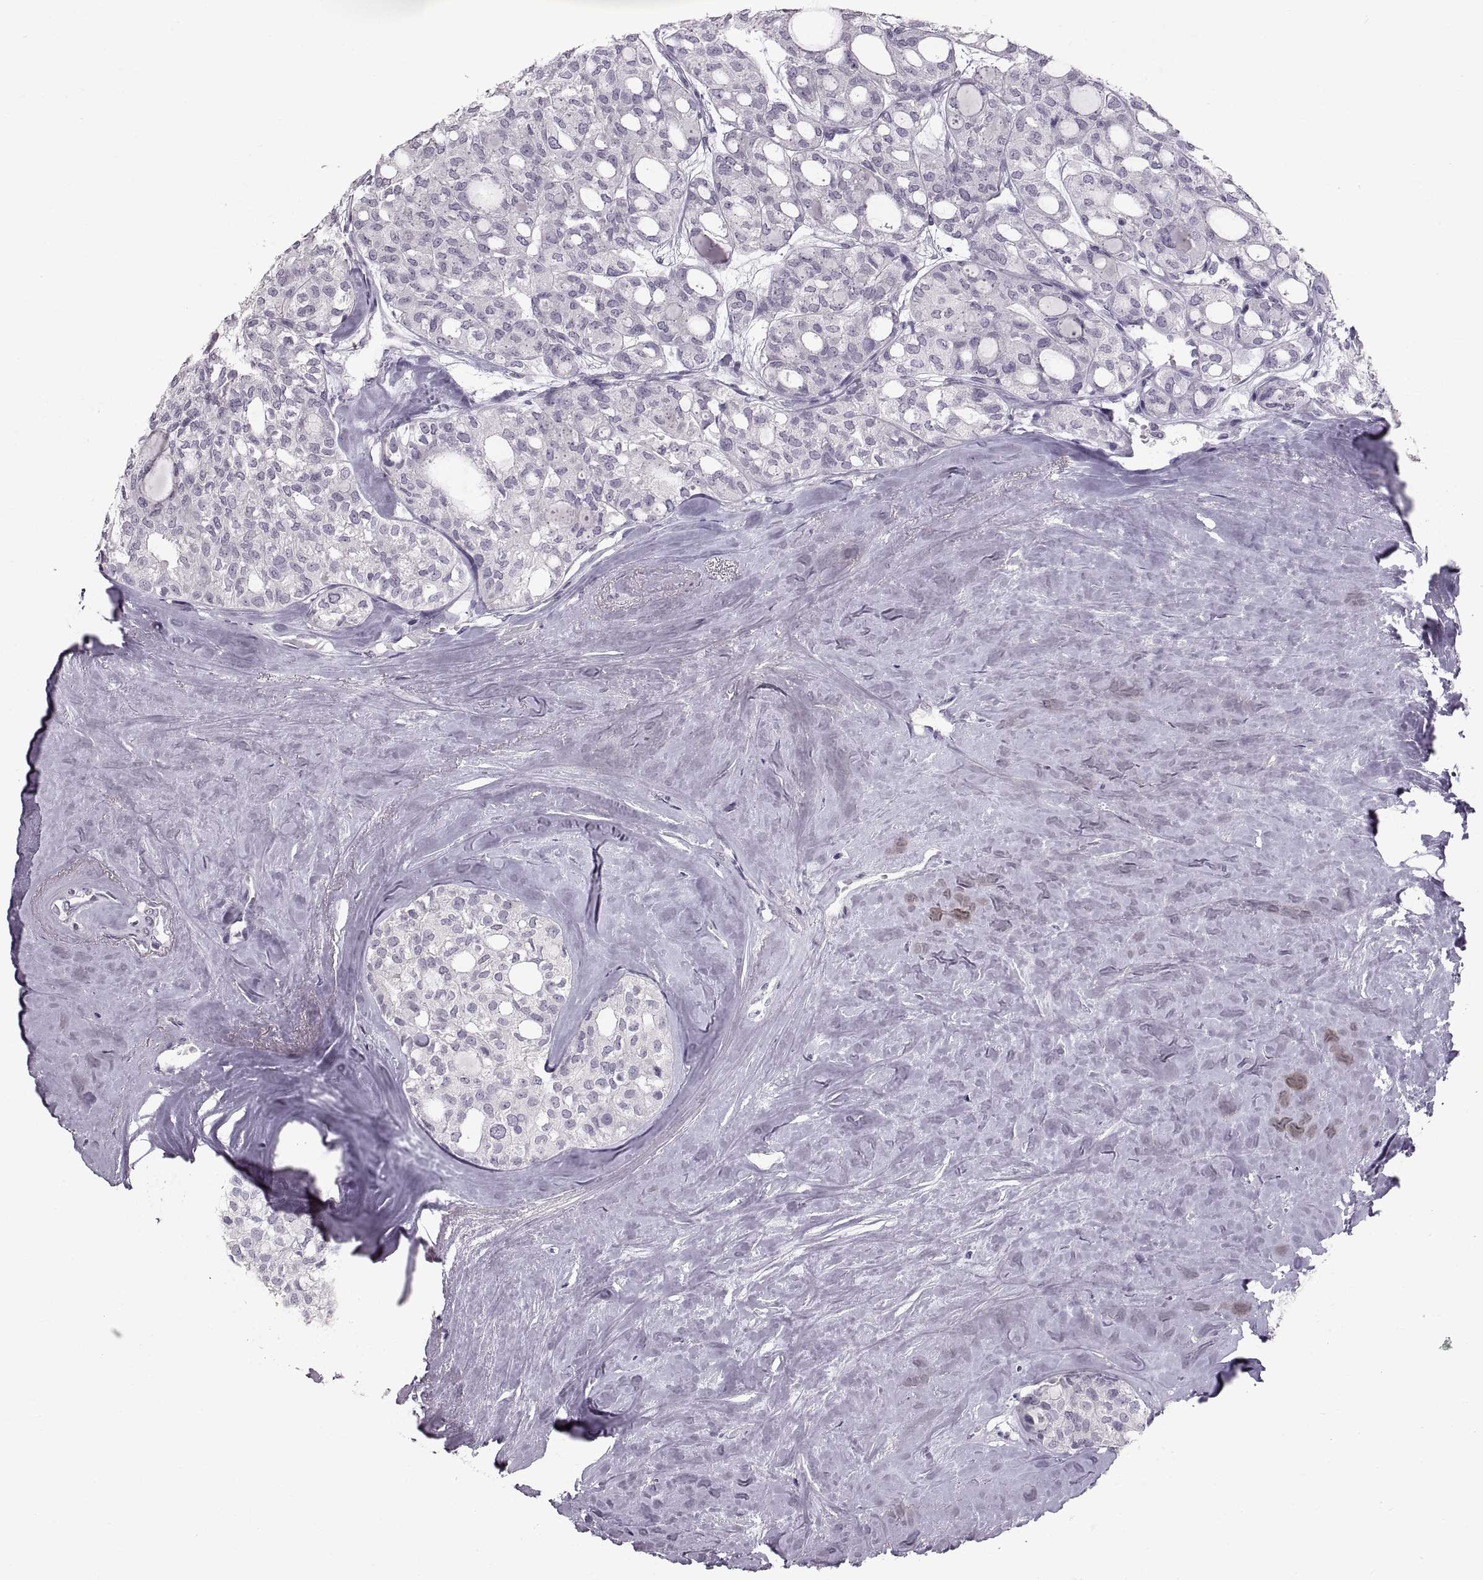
{"staining": {"intensity": "negative", "quantity": "none", "location": "none"}, "tissue": "thyroid cancer", "cell_type": "Tumor cells", "image_type": "cancer", "snomed": [{"axis": "morphology", "description": "Follicular adenoma carcinoma, NOS"}, {"axis": "topography", "description": "Thyroid gland"}], "caption": "There is no significant staining in tumor cells of follicular adenoma carcinoma (thyroid).", "gene": "SPACDR", "patient": {"sex": "male", "age": 75}}